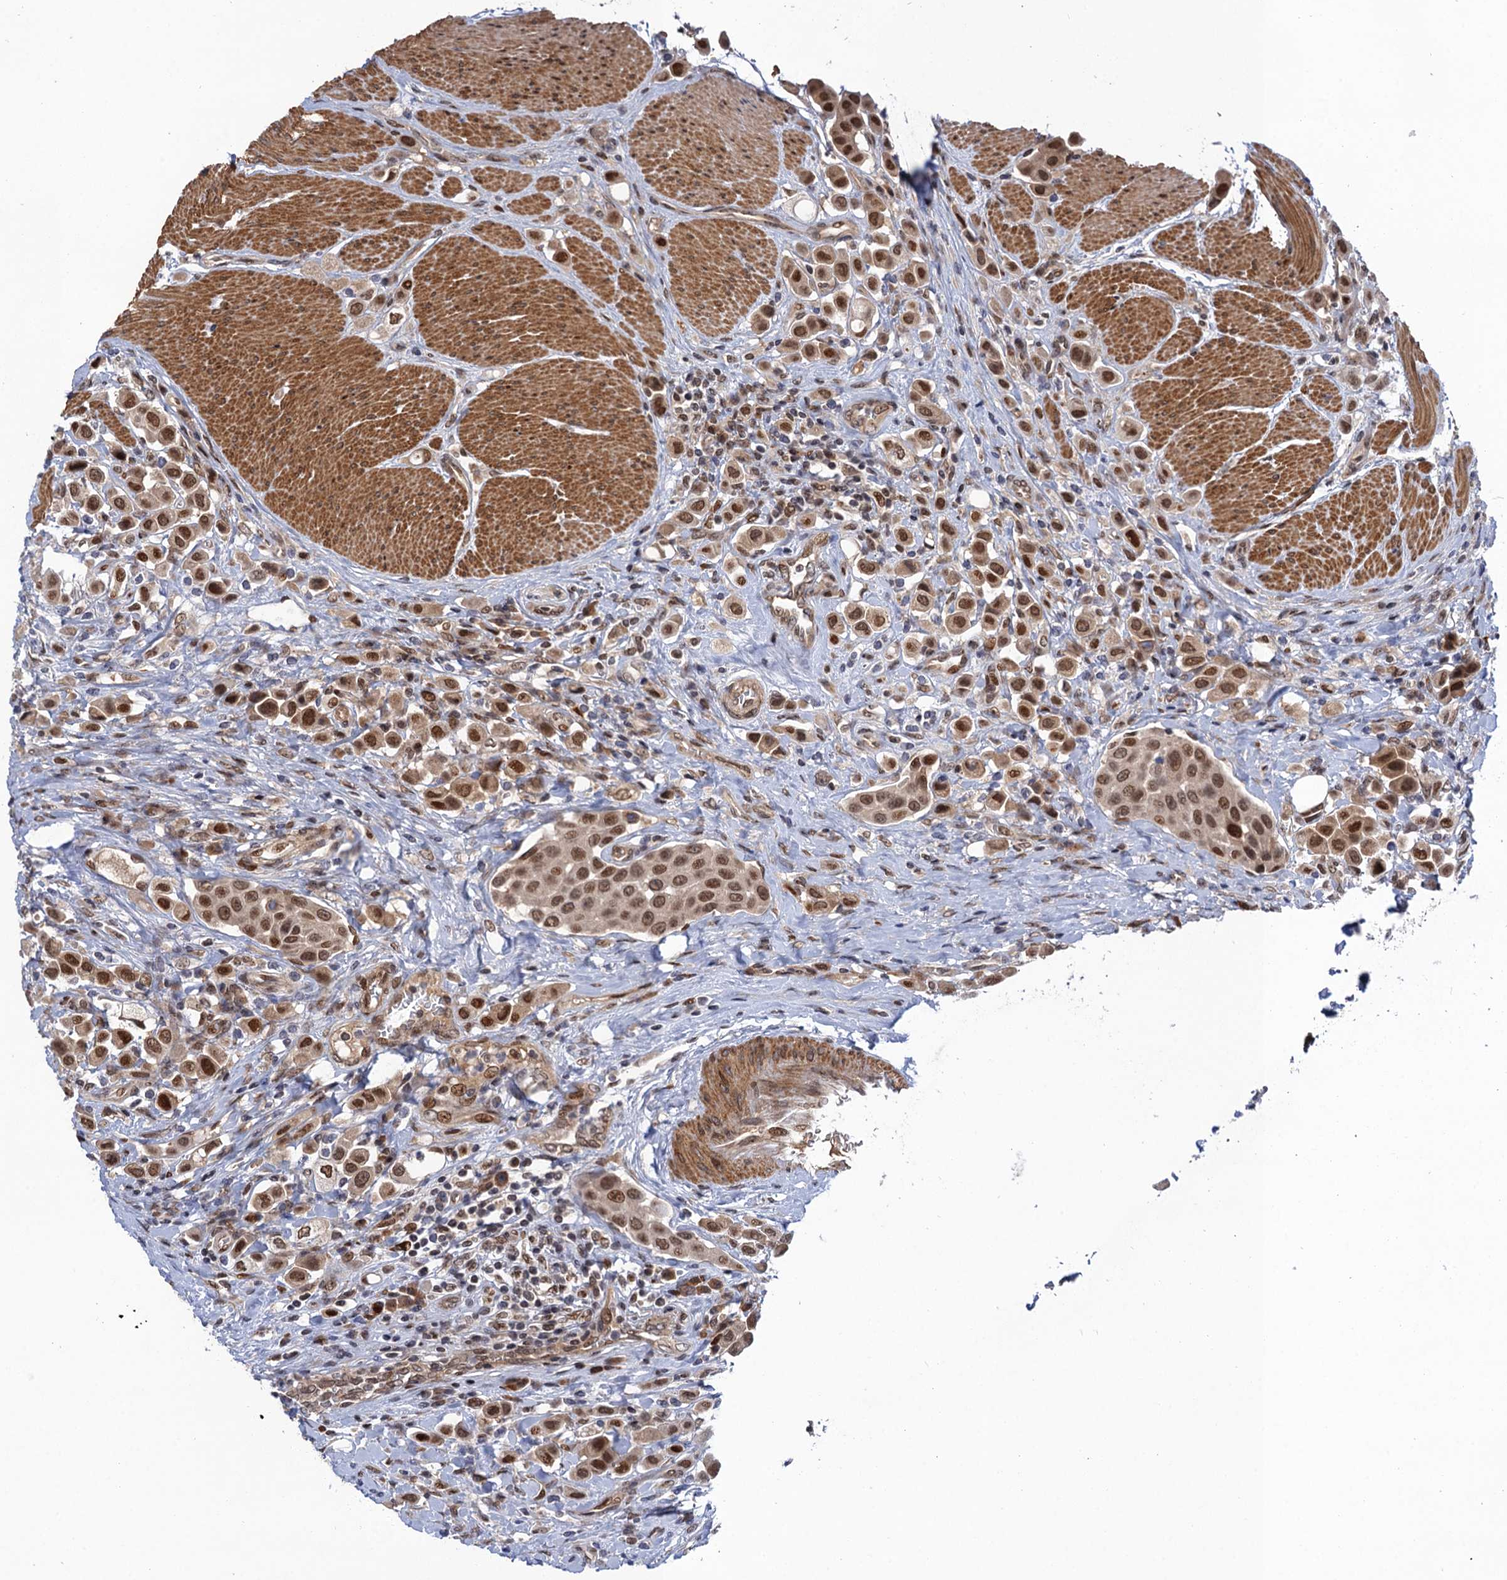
{"staining": {"intensity": "moderate", "quantity": ">75%", "location": "nuclear"}, "tissue": "urothelial cancer", "cell_type": "Tumor cells", "image_type": "cancer", "snomed": [{"axis": "morphology", "description": "Urothelial carcinoma, High grade"}, {"axis": "topography", "description": "Urinary bladder"}], "caption": "A photomicrograph showing moderate nuclear expression in about >75% of tumor cells in urothelial cancer, as visualized by brown immunohistochemical staining.", "gene": "NEK8", "patient": {"sex": "male", "age": 50}}